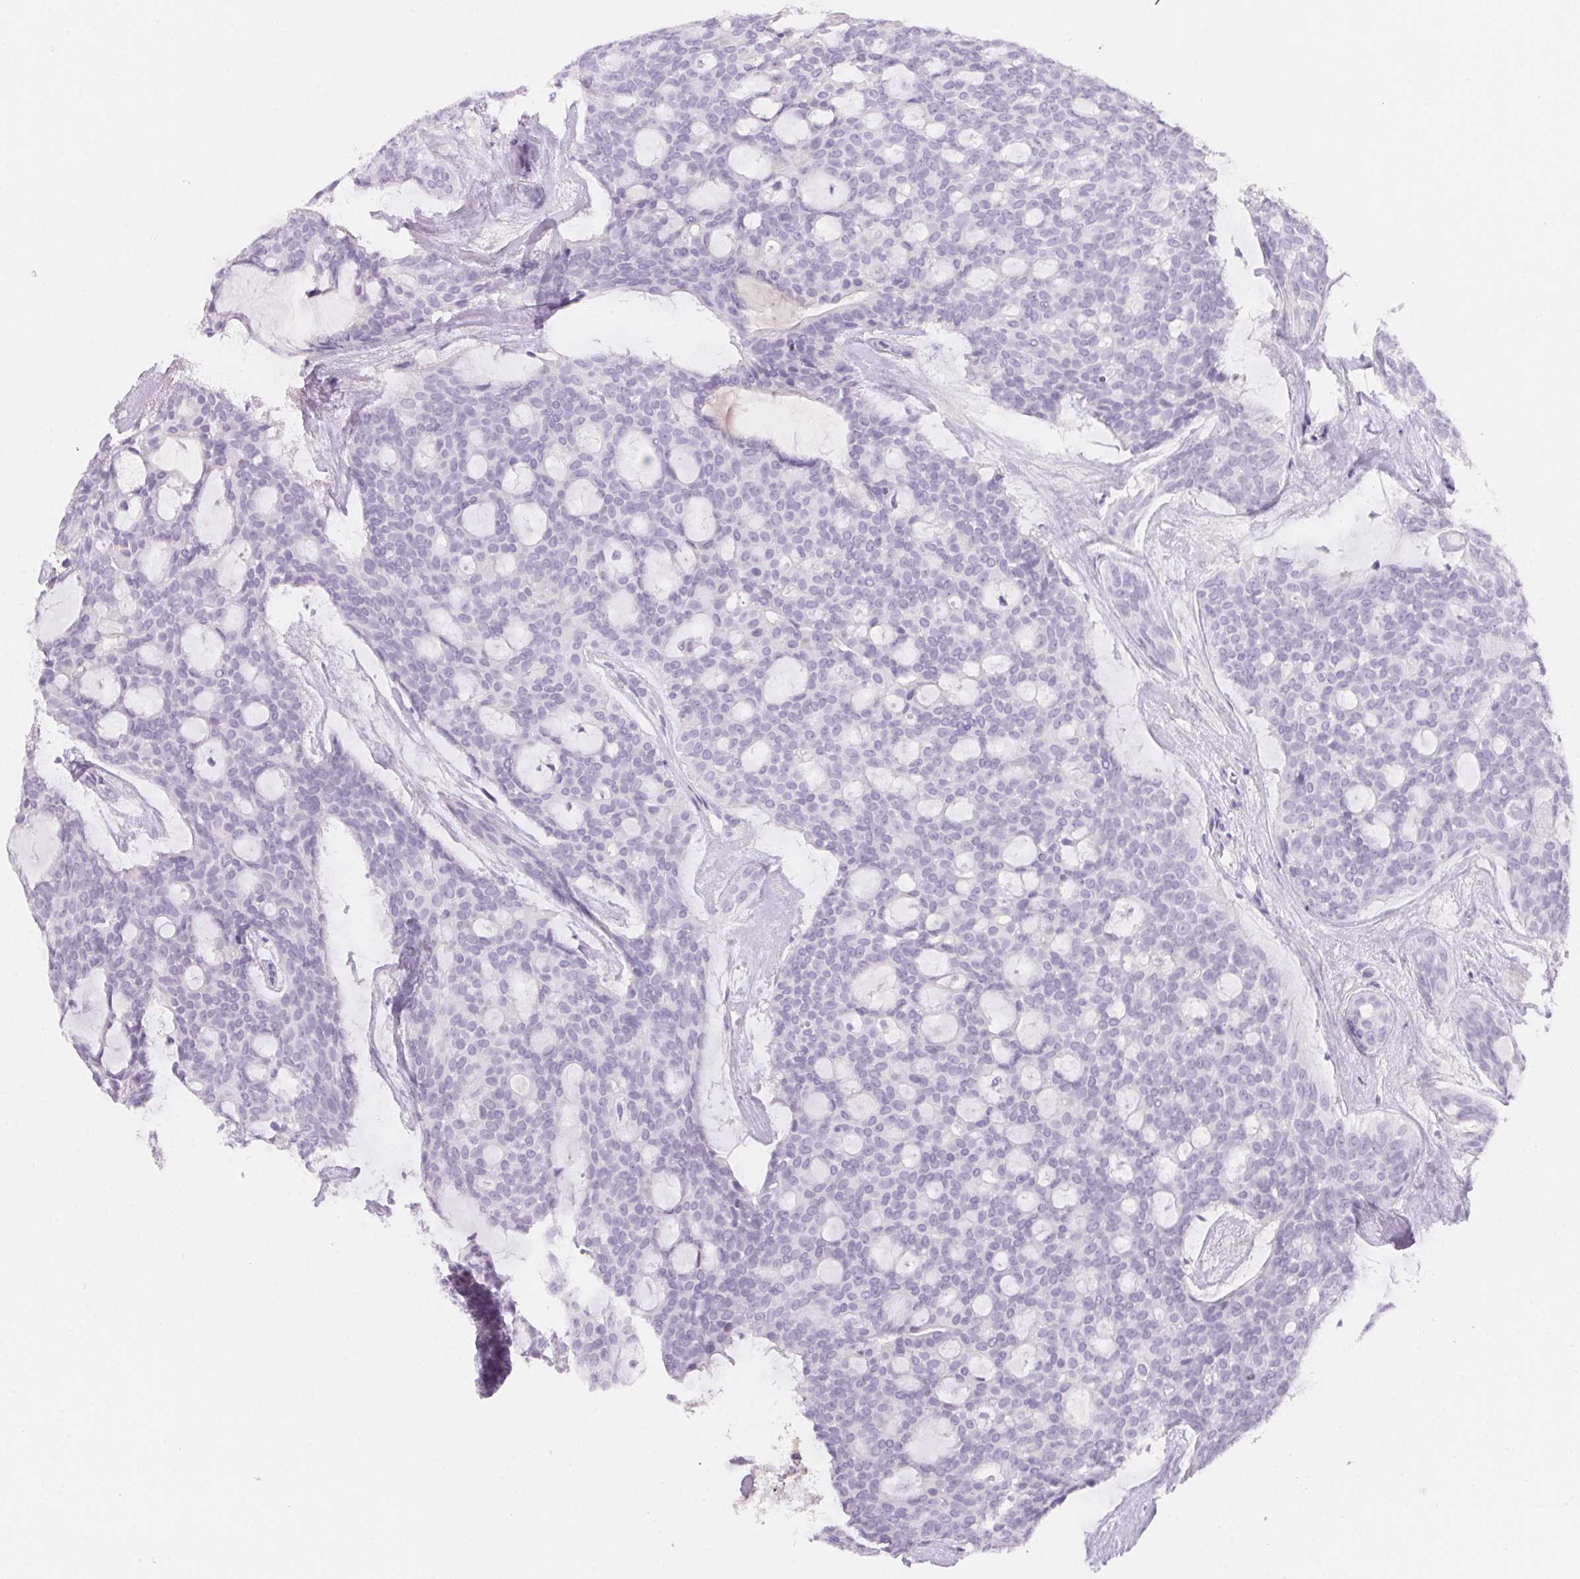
{"staining": {"intensity": "negative", "quantity": "none", "location": "none"}, "tissue": "head and neck cancer", "cell_type": "Tumor cells", "image_type": "cancer", "snomed": [{"axis": "morphology", "description": "Adenocarcinoma, NOS"}, {"axis": "topography", "description": "Head-Neck"}], "caption": "Tumor cells are negative for protein expression in human head and neck cancer (adenocarcinoma). Nuclei are stained in blue.", "gene": "PADI4", "patient": {"sex": "male", "age": 66}}